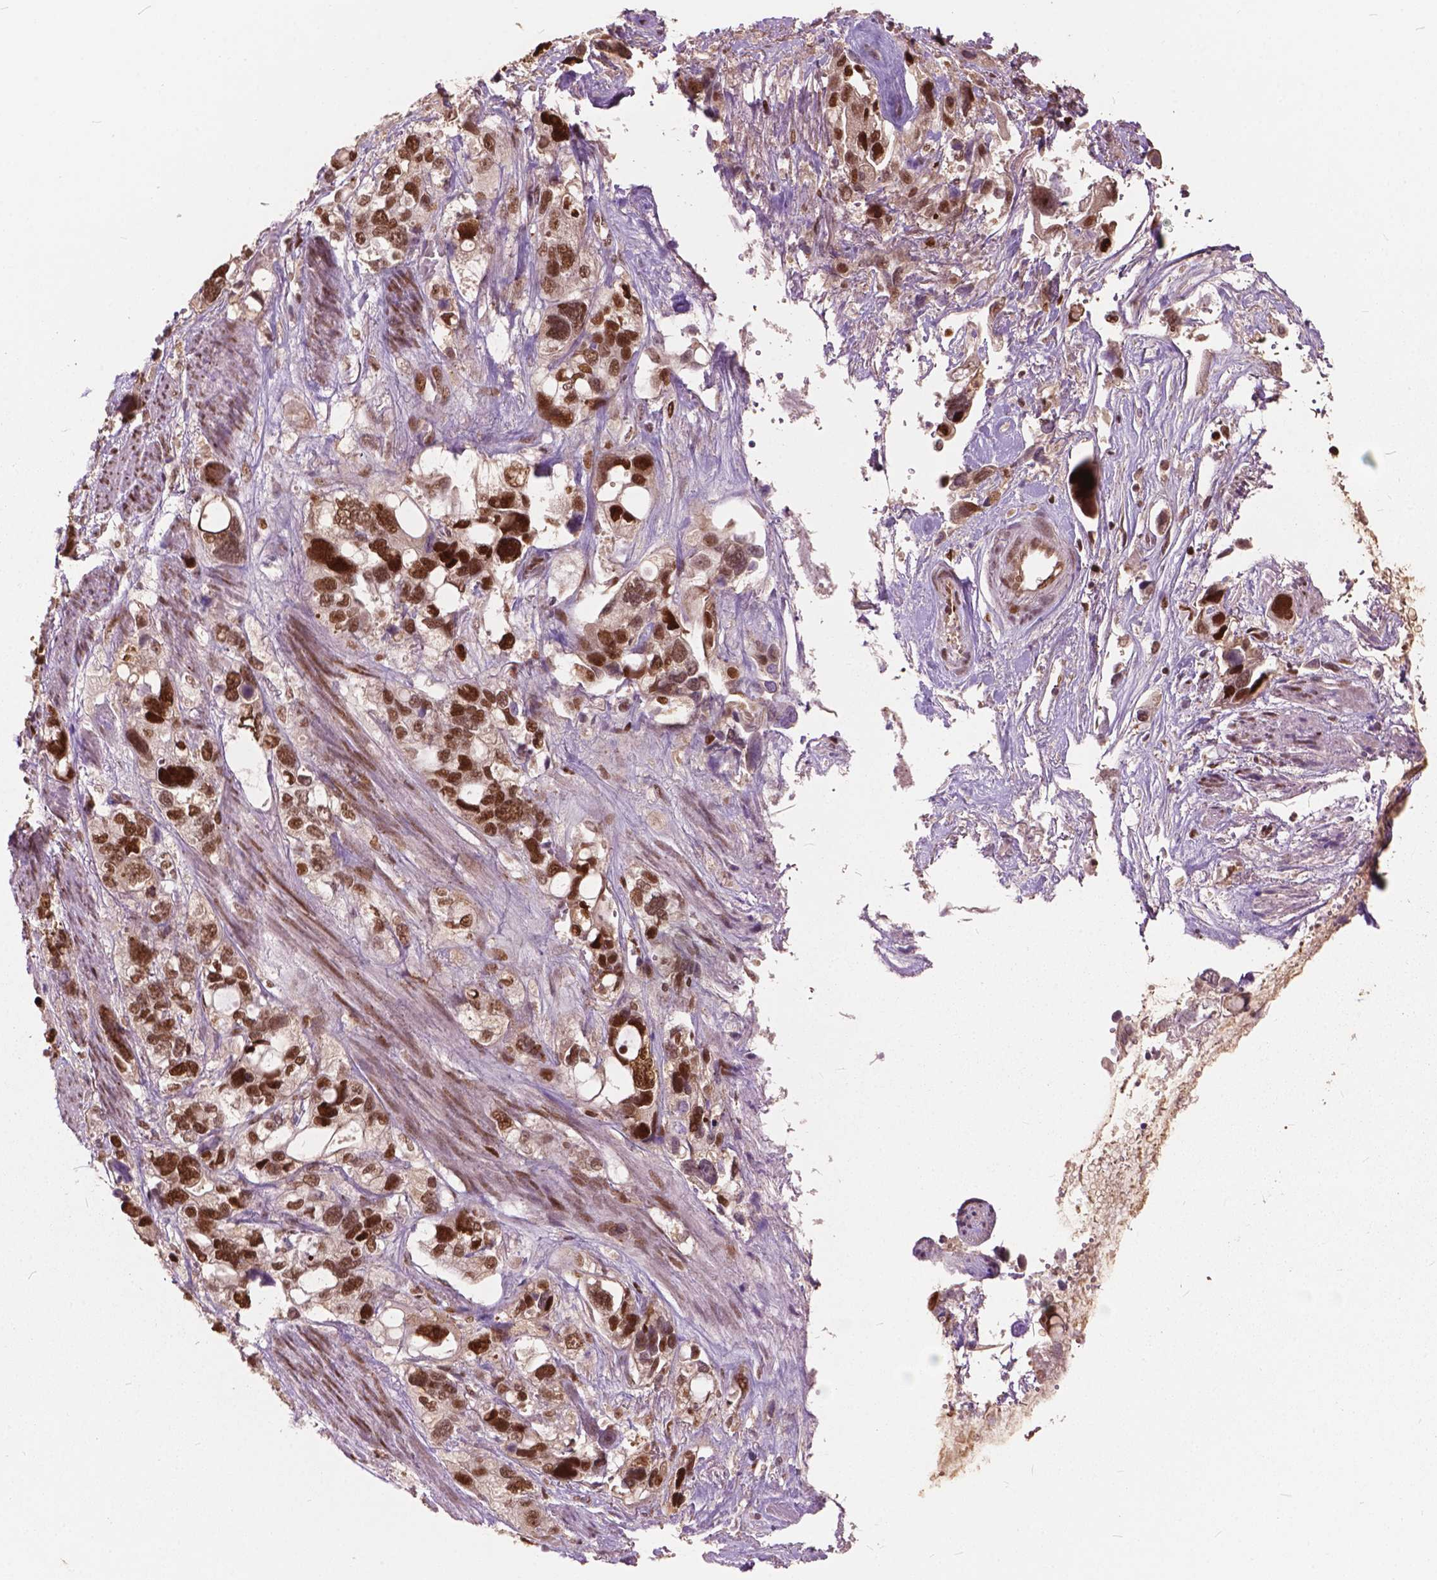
{"staining": {"intensity": "strong", "quantity": ">75%", "location": "nuclear"}, "tissue": "stomach cancer", "cell_type": "Tumor cells", "image_type": "cancer", "snomed": [{"axis": "morphology", "description": "Adenocarcinoma, NOS"}, {"axis": "topography", "description": "Stomach, upper"}], "caption": "A brown stain shows strong nuclear positivity of a protein in human adenocarcinoma (stomach) tumor cells.", "gene": "ANP32B", "patient": {"sex": "female", "age": 81}}